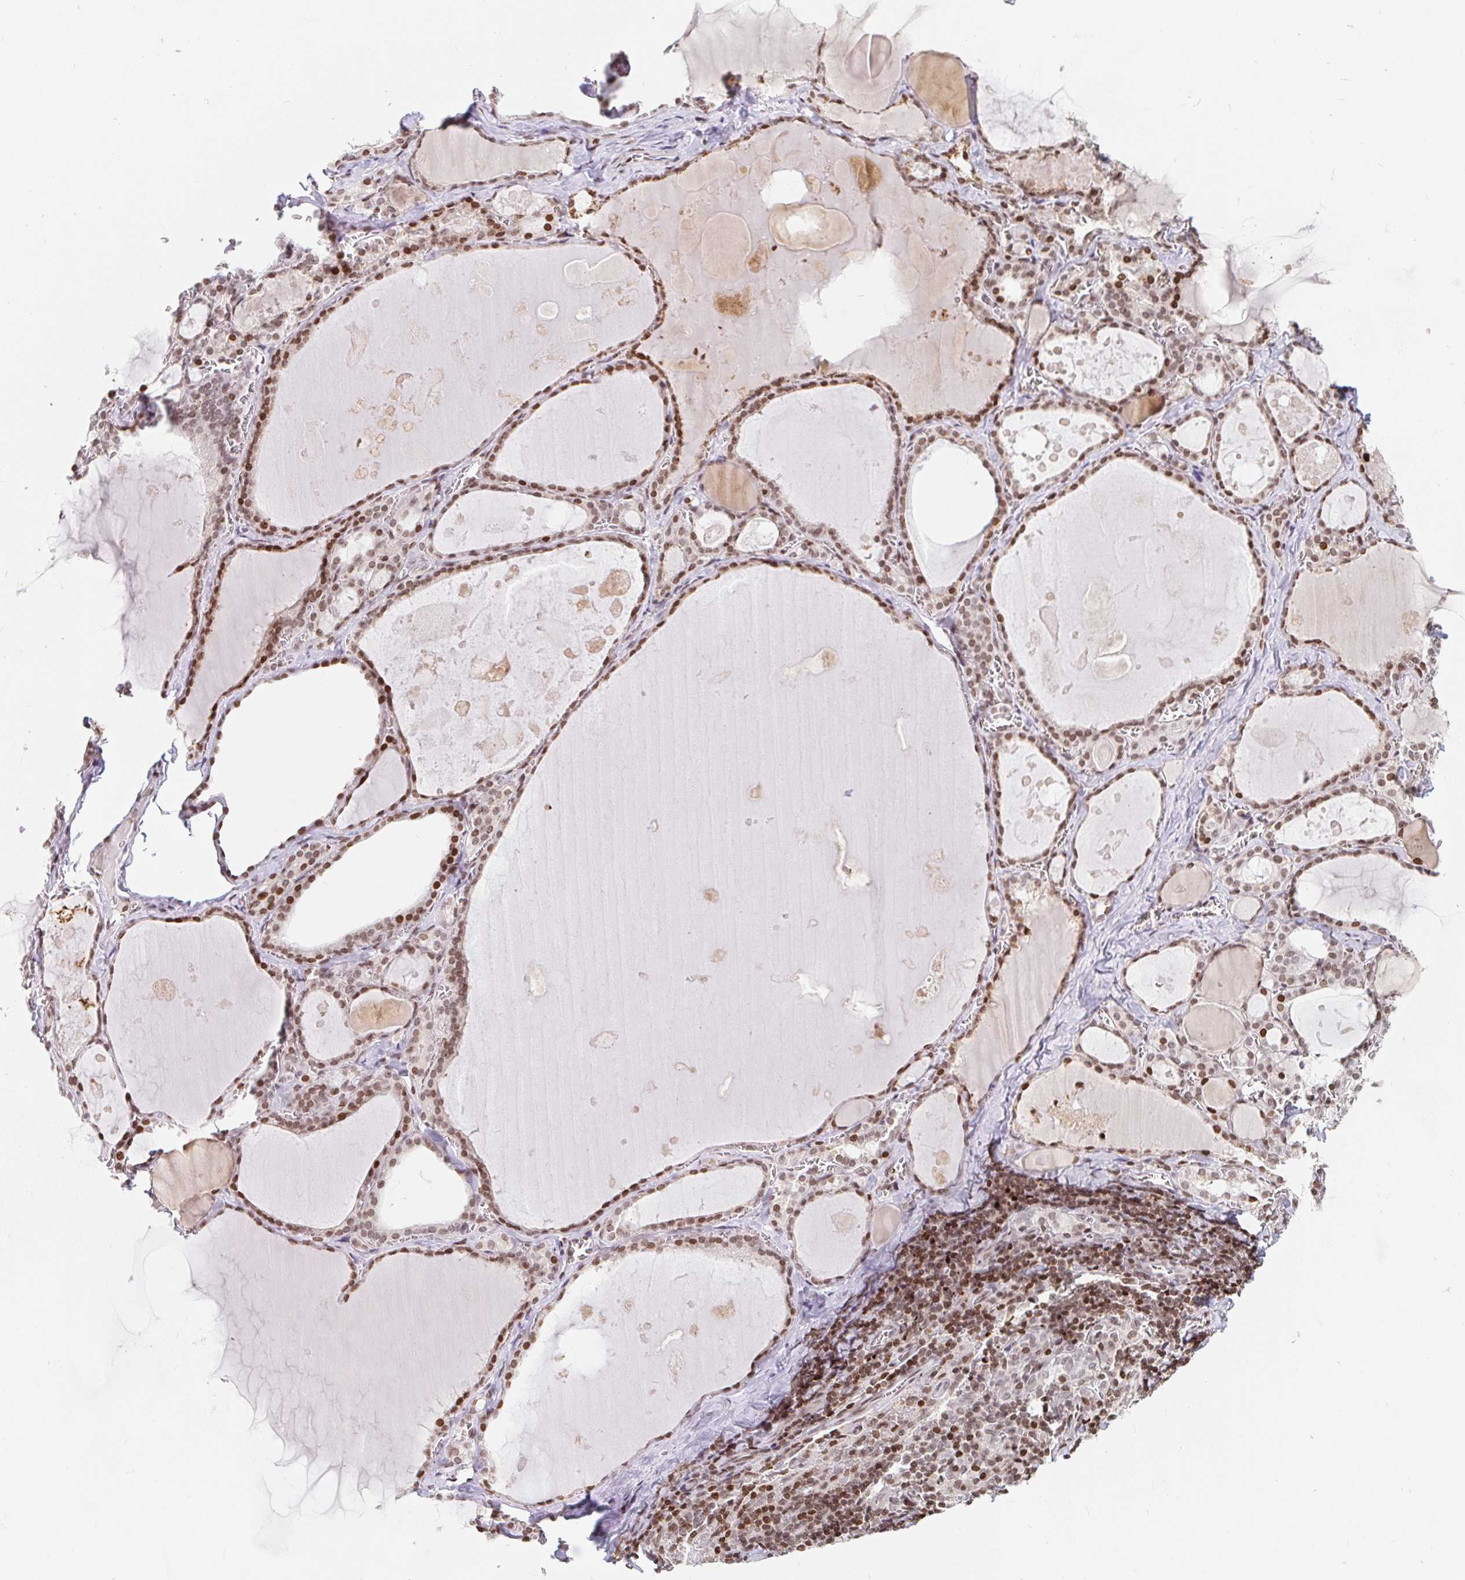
{"staining": {"intensity": "moderate", "quantity": ">75%", "location": "nuclear"}, "tissue": "thyroid gland", "cell_type": "Glandular cells", "image_type": "normal", "snomed": [{"axis": "morphology", "description": "Normal tissue, NOS"}, {"axis": "topography", "description": "Thyroid gland"}], "caption": "An image showing moderate nuclear staining in approximately >75% of glandular cells in normal thyroid gland, as visualized by brown immunohistochemical staining.", "gene": "HOXC10", "patient": {"sex": "male", "age": 56}}